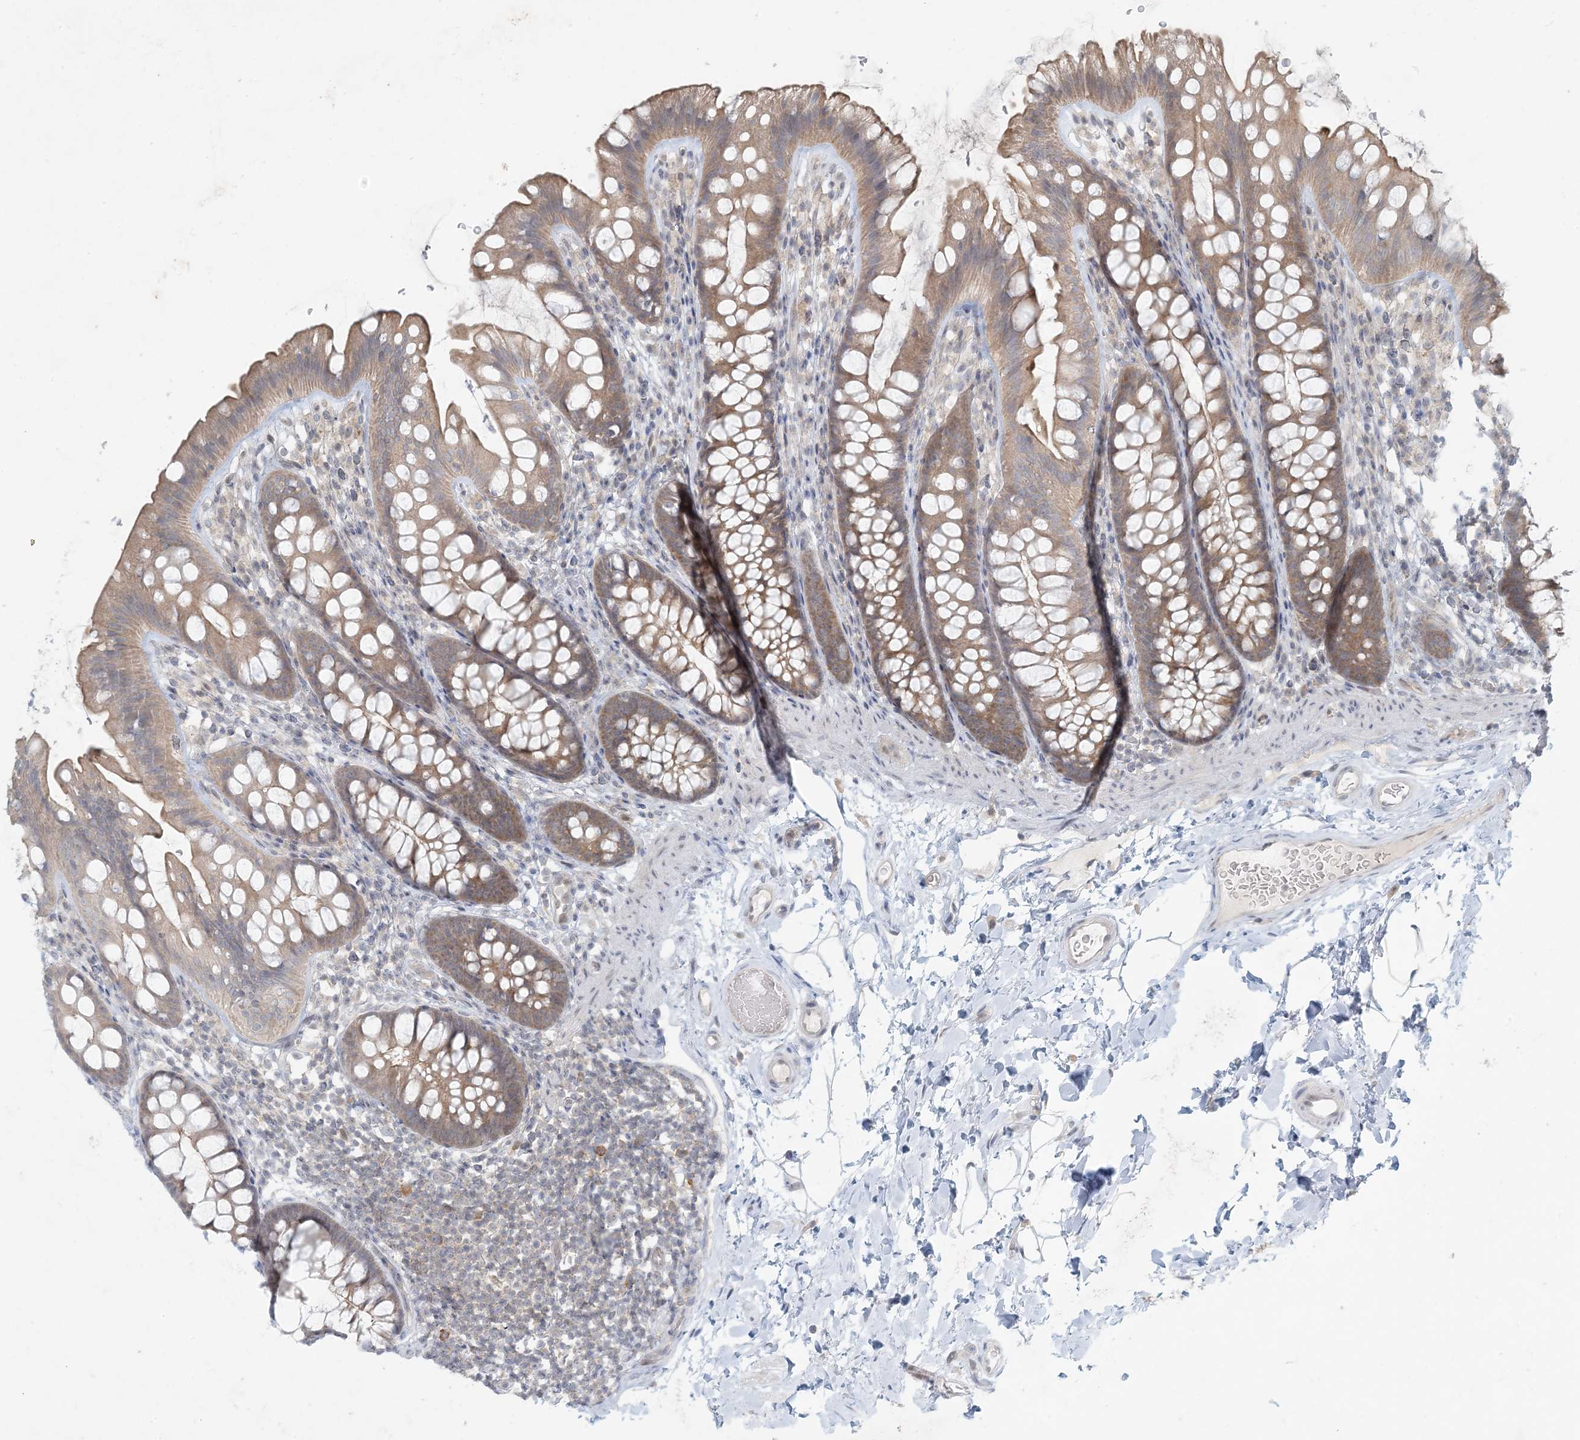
{"staining": {"intensity": "weak", "quantity": ">75%", "location": "cytoplasmic/membranous"}, "tissue": "colon", "cell_type": "Endothelial cells", "image_type": "normal", "snomed": [{"axis": "morphology", "description": "Normal tissue, NOS"}, {"axis": "topography", "description": "Colon"}], "caption": "An immunohistochemistry (IHC) image of benign tissue is shown. Protein staining in brown highlights weak cytoplasmic/membranous positivity in colon within endothelial cells. The protein of interest is shown in brown color, while the nuclei are stained blue.", "gene": "OBI1", "patient": {"sex": "female", "age": 62}}